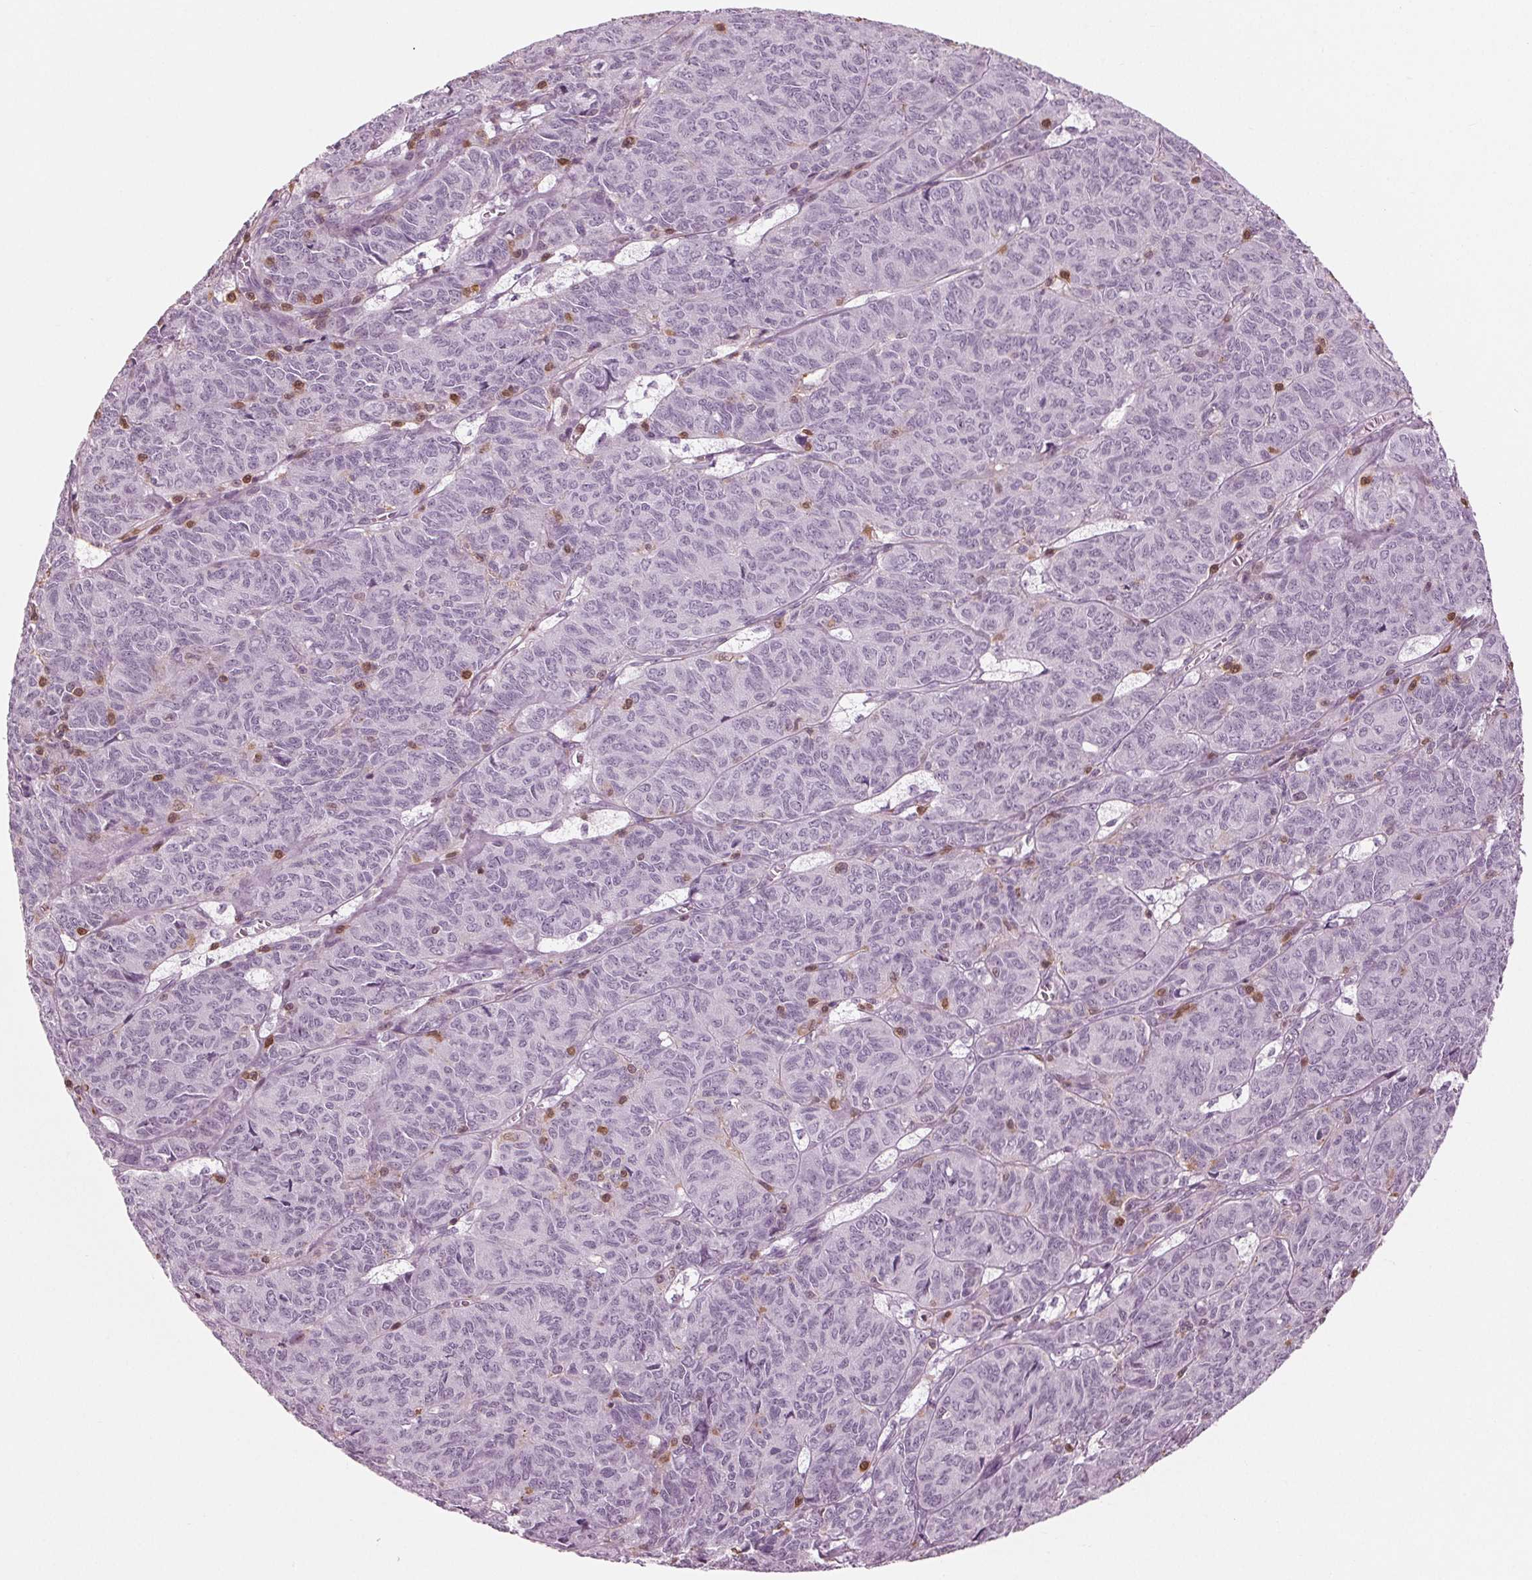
{"staining": {"intensity": "negative", "quantity": "none", "location": "none"}, "tissue": "ovarian cancer", "cell_type": "Tumor cells", "image_type": "cancer", "snomed": [{"axis": "morphology", "description": "Carcinoma, endometroid"}, {"axis": "topography", "description": "Ovary"}], "caption": "Immunohistochemistry (IHC) histopathology image of neoplastic tissue: ovarian endometroid carcinoma stained with DAB exhibits no significant protein staining in tumor cells.", "gene": "BTLA", "patient": {"sex": "female", "age": 80}}